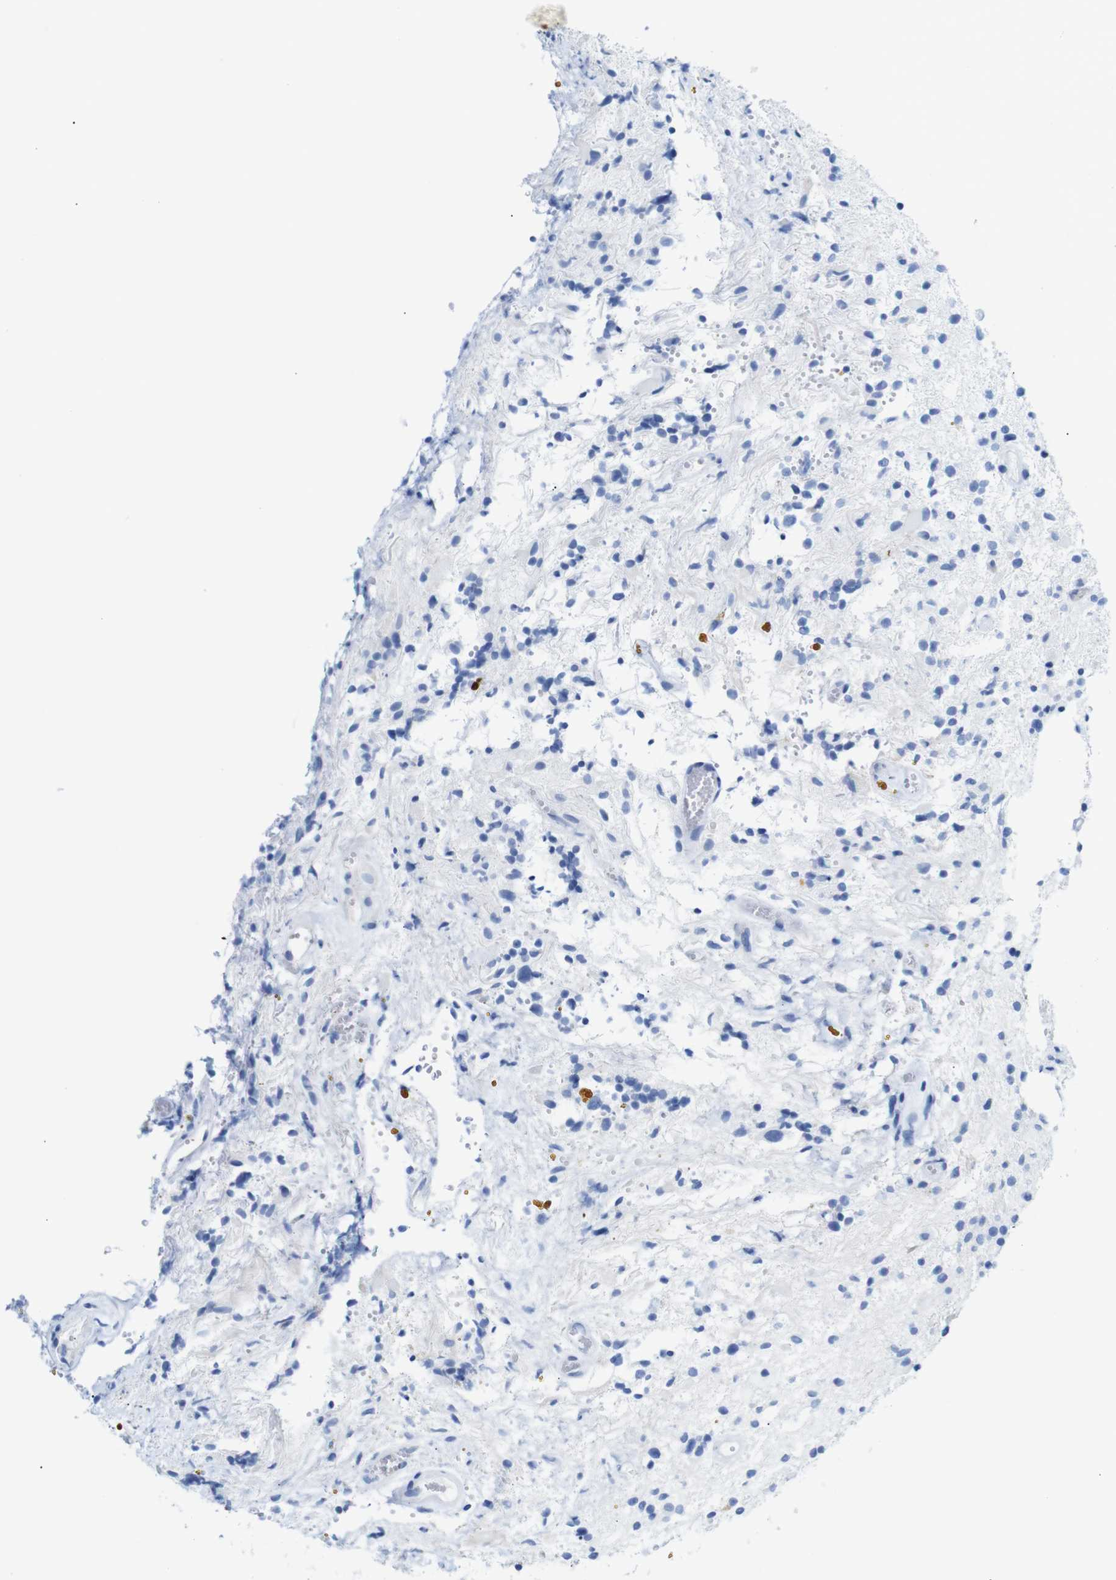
{"staining": {"intensity": "negative", "quantity": "none", "location": "none"}, "tissue": "glioma", "cell_type": "Tumor cells", "image_type": "cancer", "snomed": [{"axis": "morphology", "description": "Glioma, malignant, High grade"}, {"axis": "topography", "description": "Brain"}], "caption": "Immunohistochemistry (IHC) histopathology image of human malignant glioma (high-grade) stained for a protein (brown), which displays no expression in tumor cells. (Immunohistochemistry, brightfield microscopy, high magnification).", "gene": "ERVMER34-1", "patient": {"sex": "male", "age": 33}}